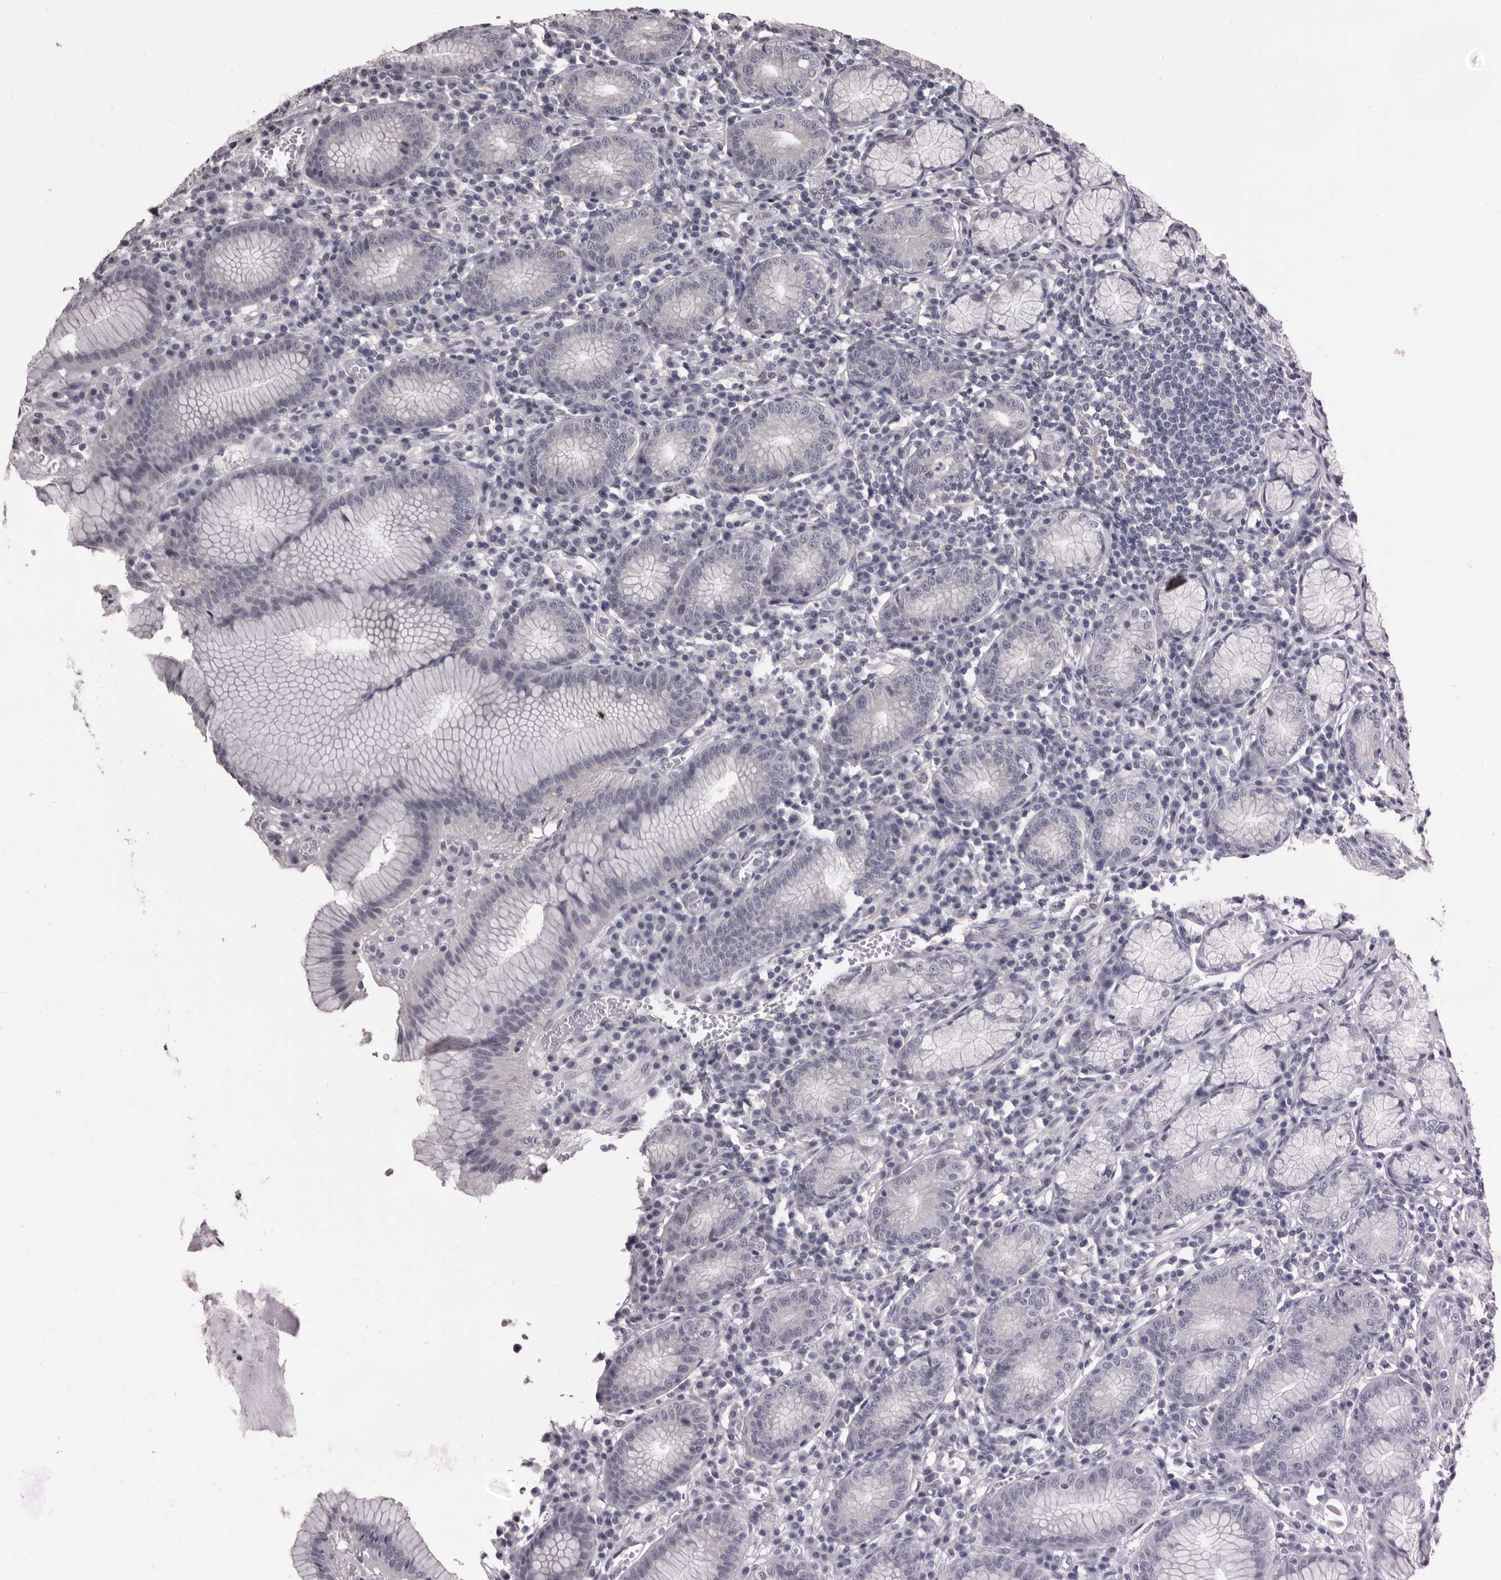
{"staining": {"intensity": "moderate", "quantity": "<25%", "location": "nuclear"}, "tissue": "stomach", "cell_type": "Glandular cells", "image_type": "normal", "snomed": [{"axis": "morphology", "description": "Normal tissue, NOS"}, {"axis": "topography", "description": "Stomach"}], "caption": "IHC staining of benign stomach, which displays low levels of moderate nuclear expression in about <25% of glandular cells indicating moderate nuclear protein positivity. The staining was performed using DAB (3,3'-diaminobenzidine) (brown) for protein detection and nuclei were counterstained in hematoxylin (blue).", "gene": "AHR", "patient": {"sex": "male", "age": 55}}